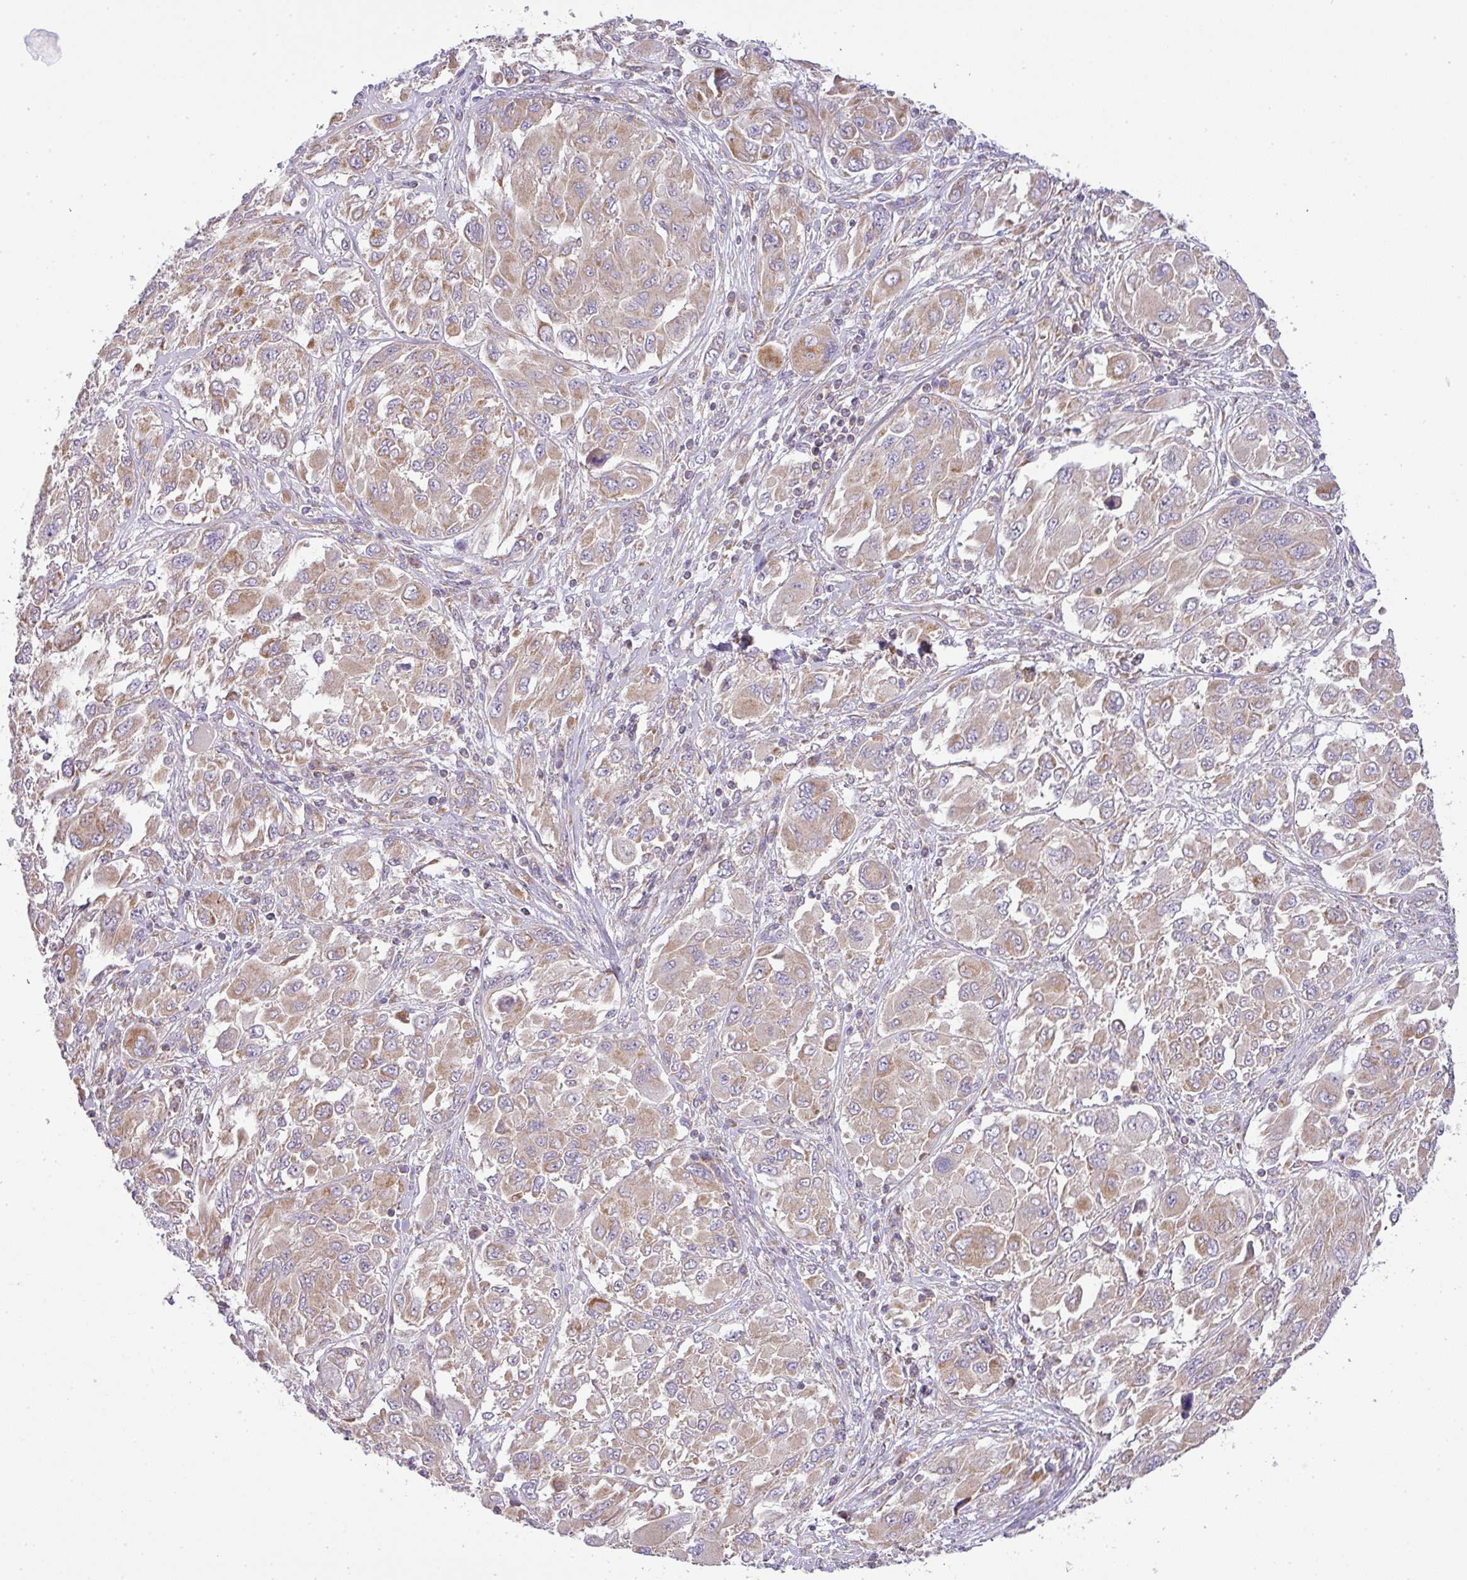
{"staining": {"intensity": "moderate", "quantity": ">75%", "location": "cytoplasmic/membranous"}, "tissue": "melanoma", "cell_type": "Tumor cells", "image_type": "cancer", "snomed": [{"axis": "morphology", "description": "Malignant melanoma, NOS"}, {"axis": "topography", "description": "Skin"}], "caption": "Protein staining displays moderate cytoplasmic/membranous staining in about >75% of tumor cells in malignant melanoma. Nuclei are stained in blue.", "gene": "ZNF211", "patient": {"sex": "female", "age": 91}}